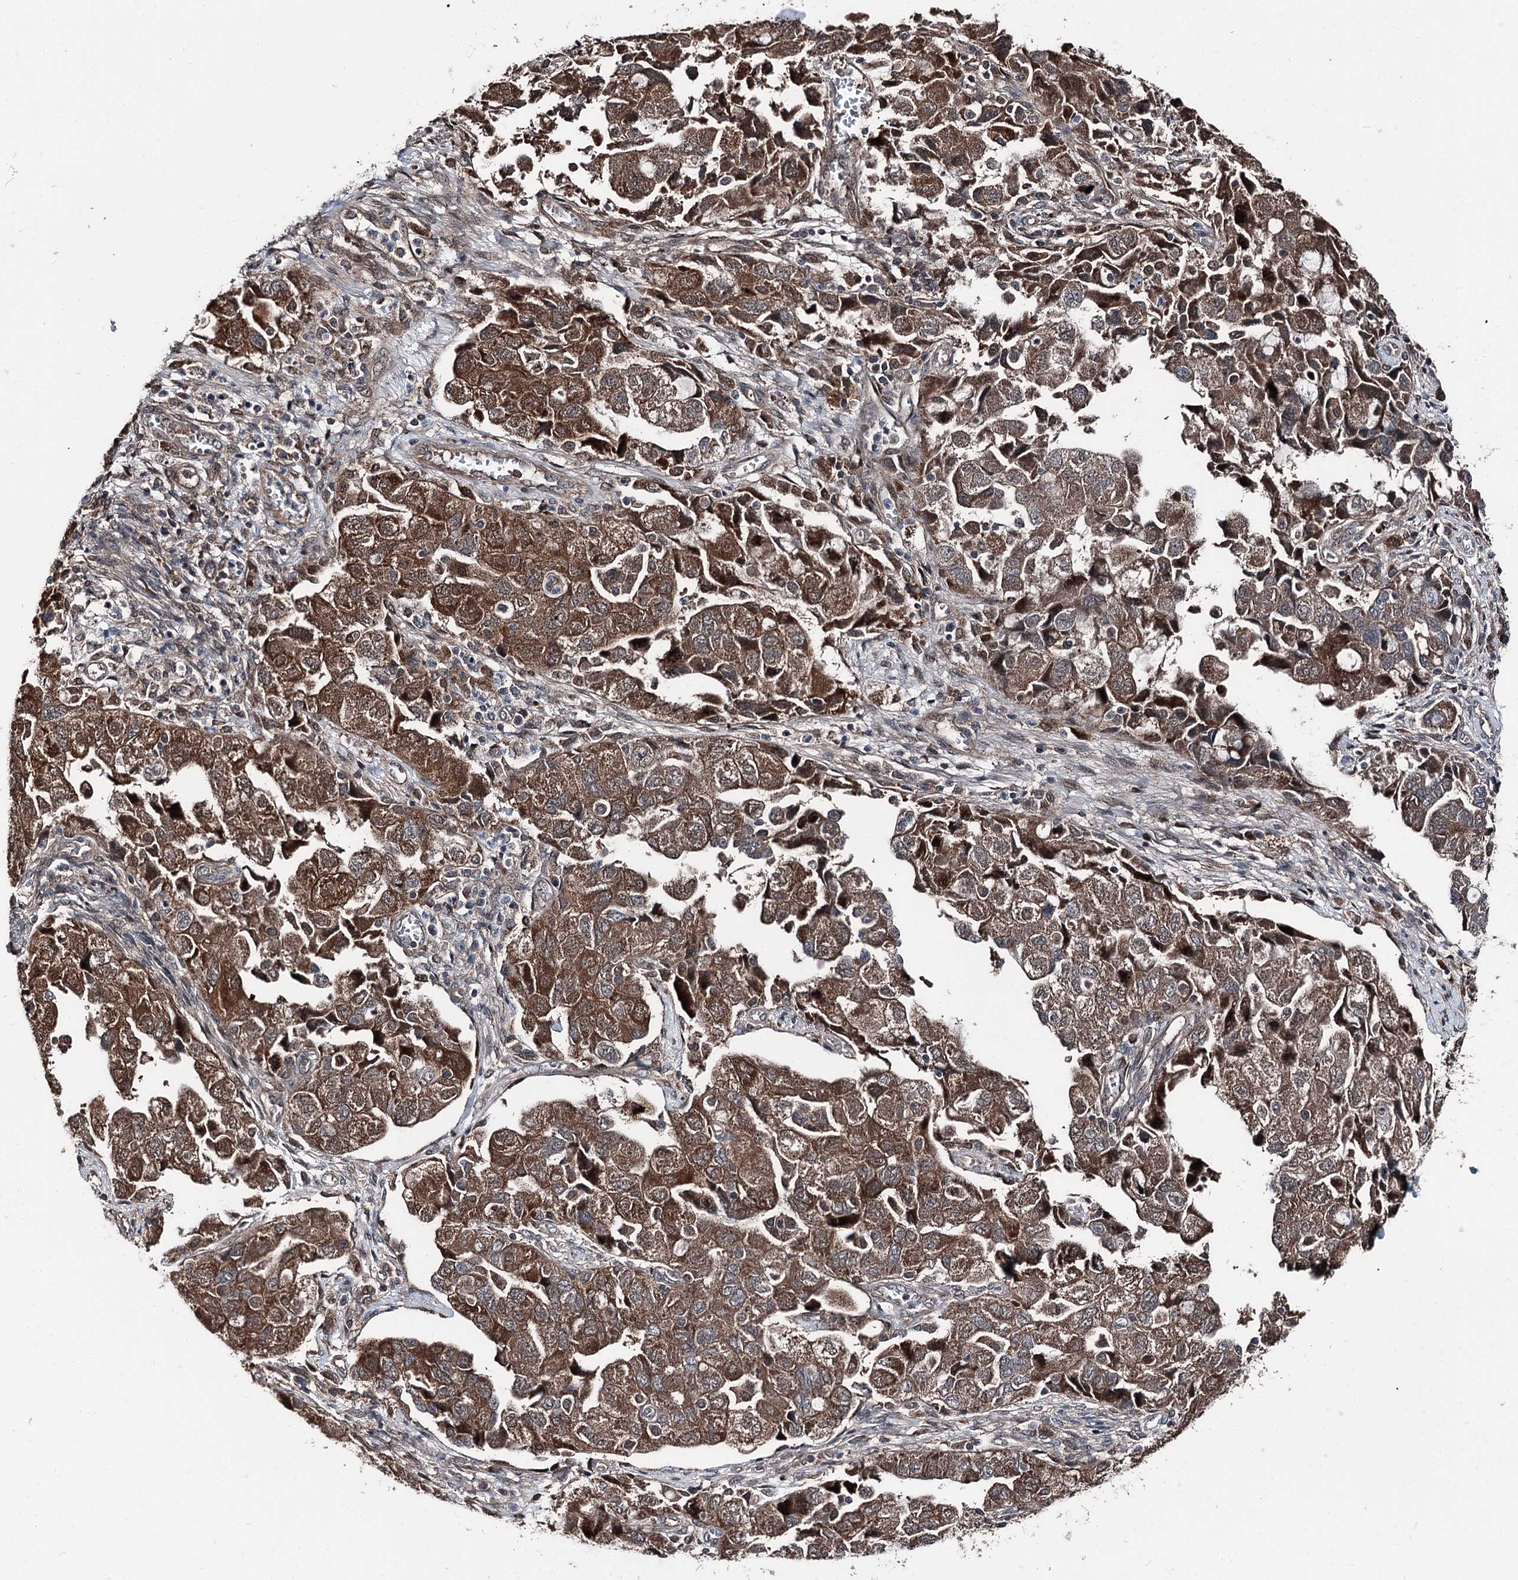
{"staining": {"intensity": "strong", "quantity": ">75%", "location": "cytoplasmic/membranous"}, "tissue": "ovarian cancer", "cell_type": "Tumor cells", "image_type": "cancer", "snomed": [{"axis": "morphology", "description": "Carcinoma, NOS"}, {"axis": "morphology", "description": "Cystadenocarcinoma, serous, NOS"}, {"axis": "topography", "description": "Ovary"}], "caption": "This histopathology image reveals IHC staining of human ovarian cancer (serous cystadenocarcinoma), with high strong cytoplasmic/membranous staining in approximately >75% of tumor cells.", "gene": "PSMD13", "patient": {"sex": "female", "age": 69}}